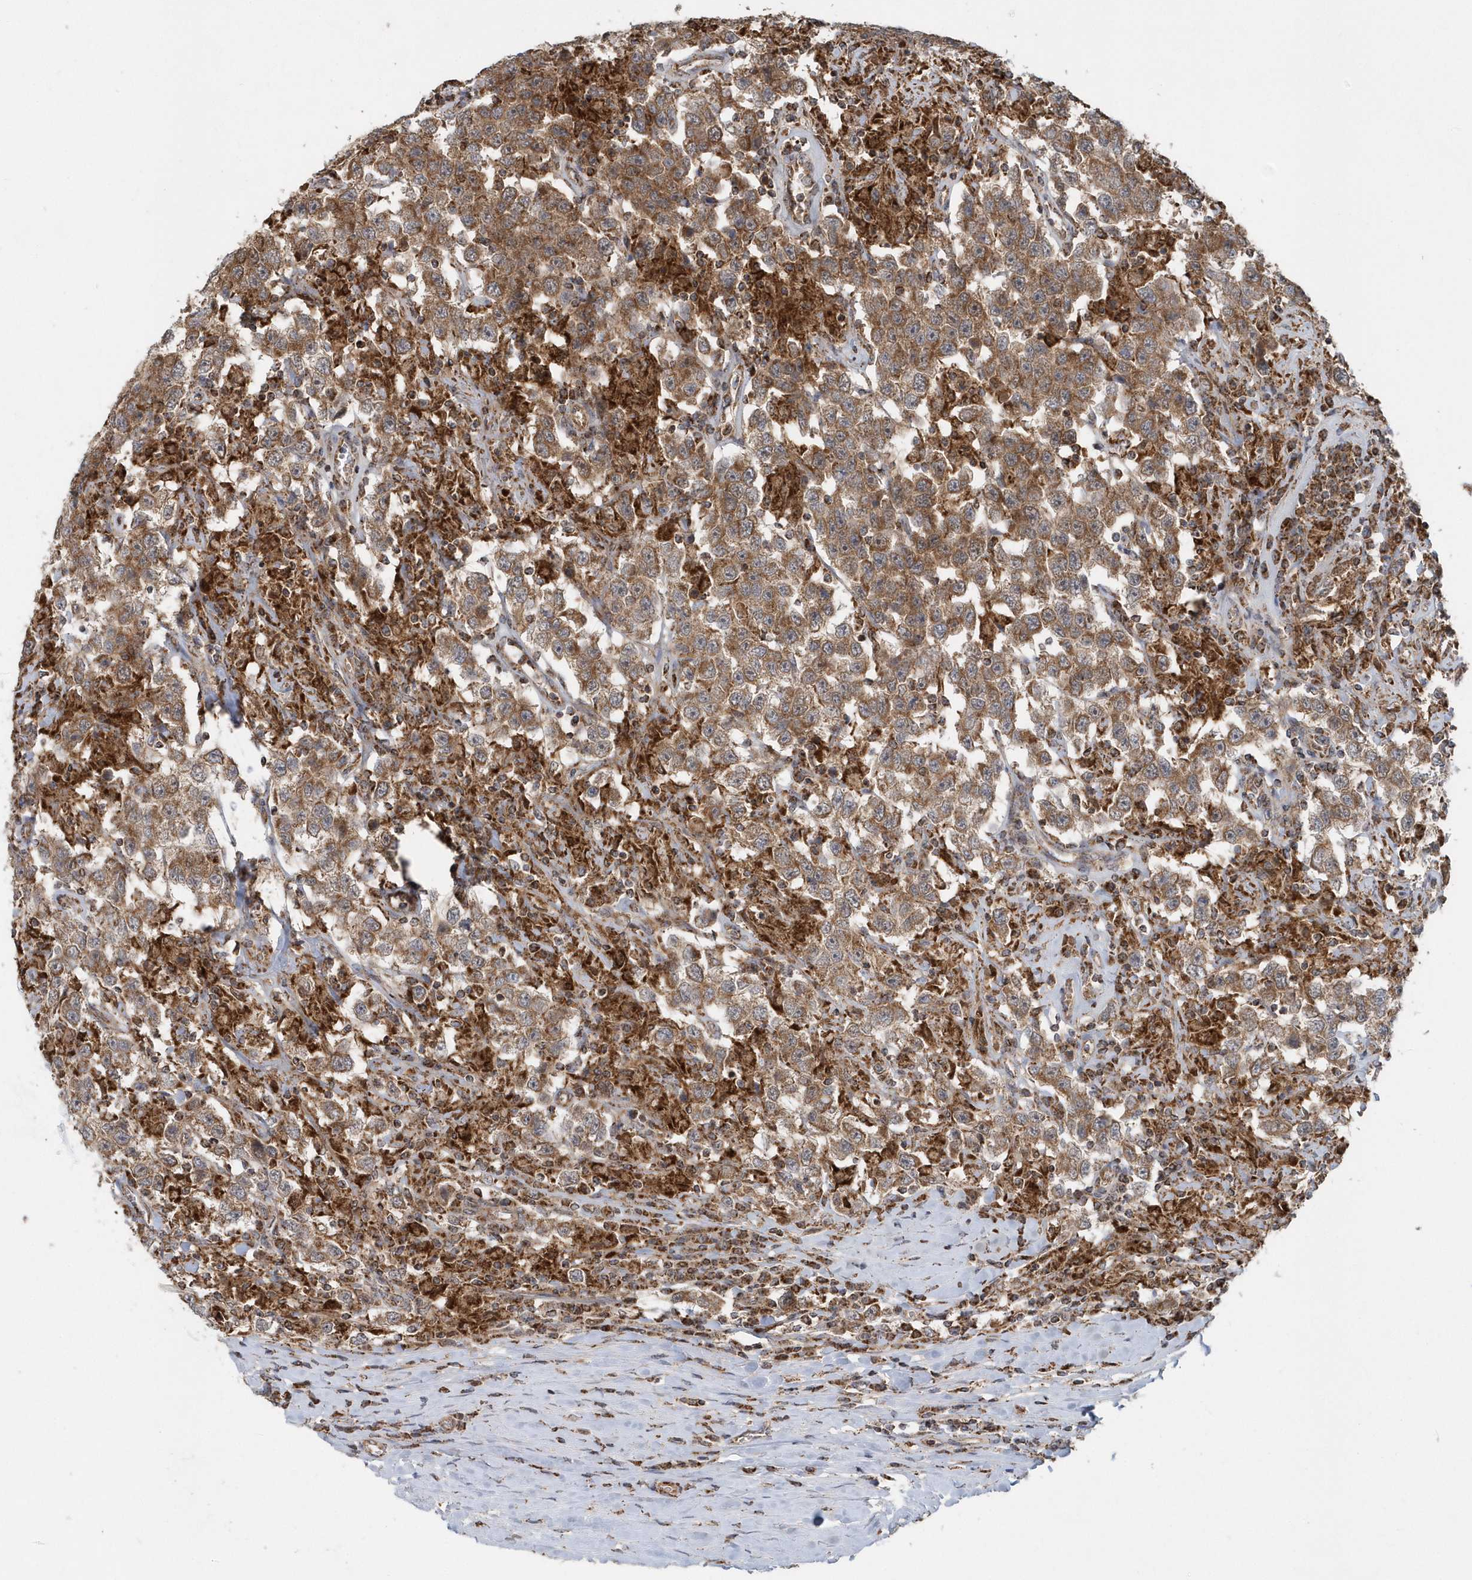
{"staining": {"intensity": "moderate", "quantity": ">75%", "location": "cytoplasmic/membranous"}, "tissue": "testis cancer", "cell_type": "Tumor cells", "image_type": "cancer", "snomed": [{"axis": "morphology", "description": "Seminoma, NOS"}, {"axis": "topography", "description": "Testis"}], "caption": "Moderate cytoplasmic/membranous protein expression is identified in about >75% of tumor cells in testis cancer (seminoma). (DAB (3,3'-diaminobenzidine) = brown stain, brightfield microscopy at high magnification).", "gene": "PPP1R7", "patient": {"sex": "male", "age": 41}}